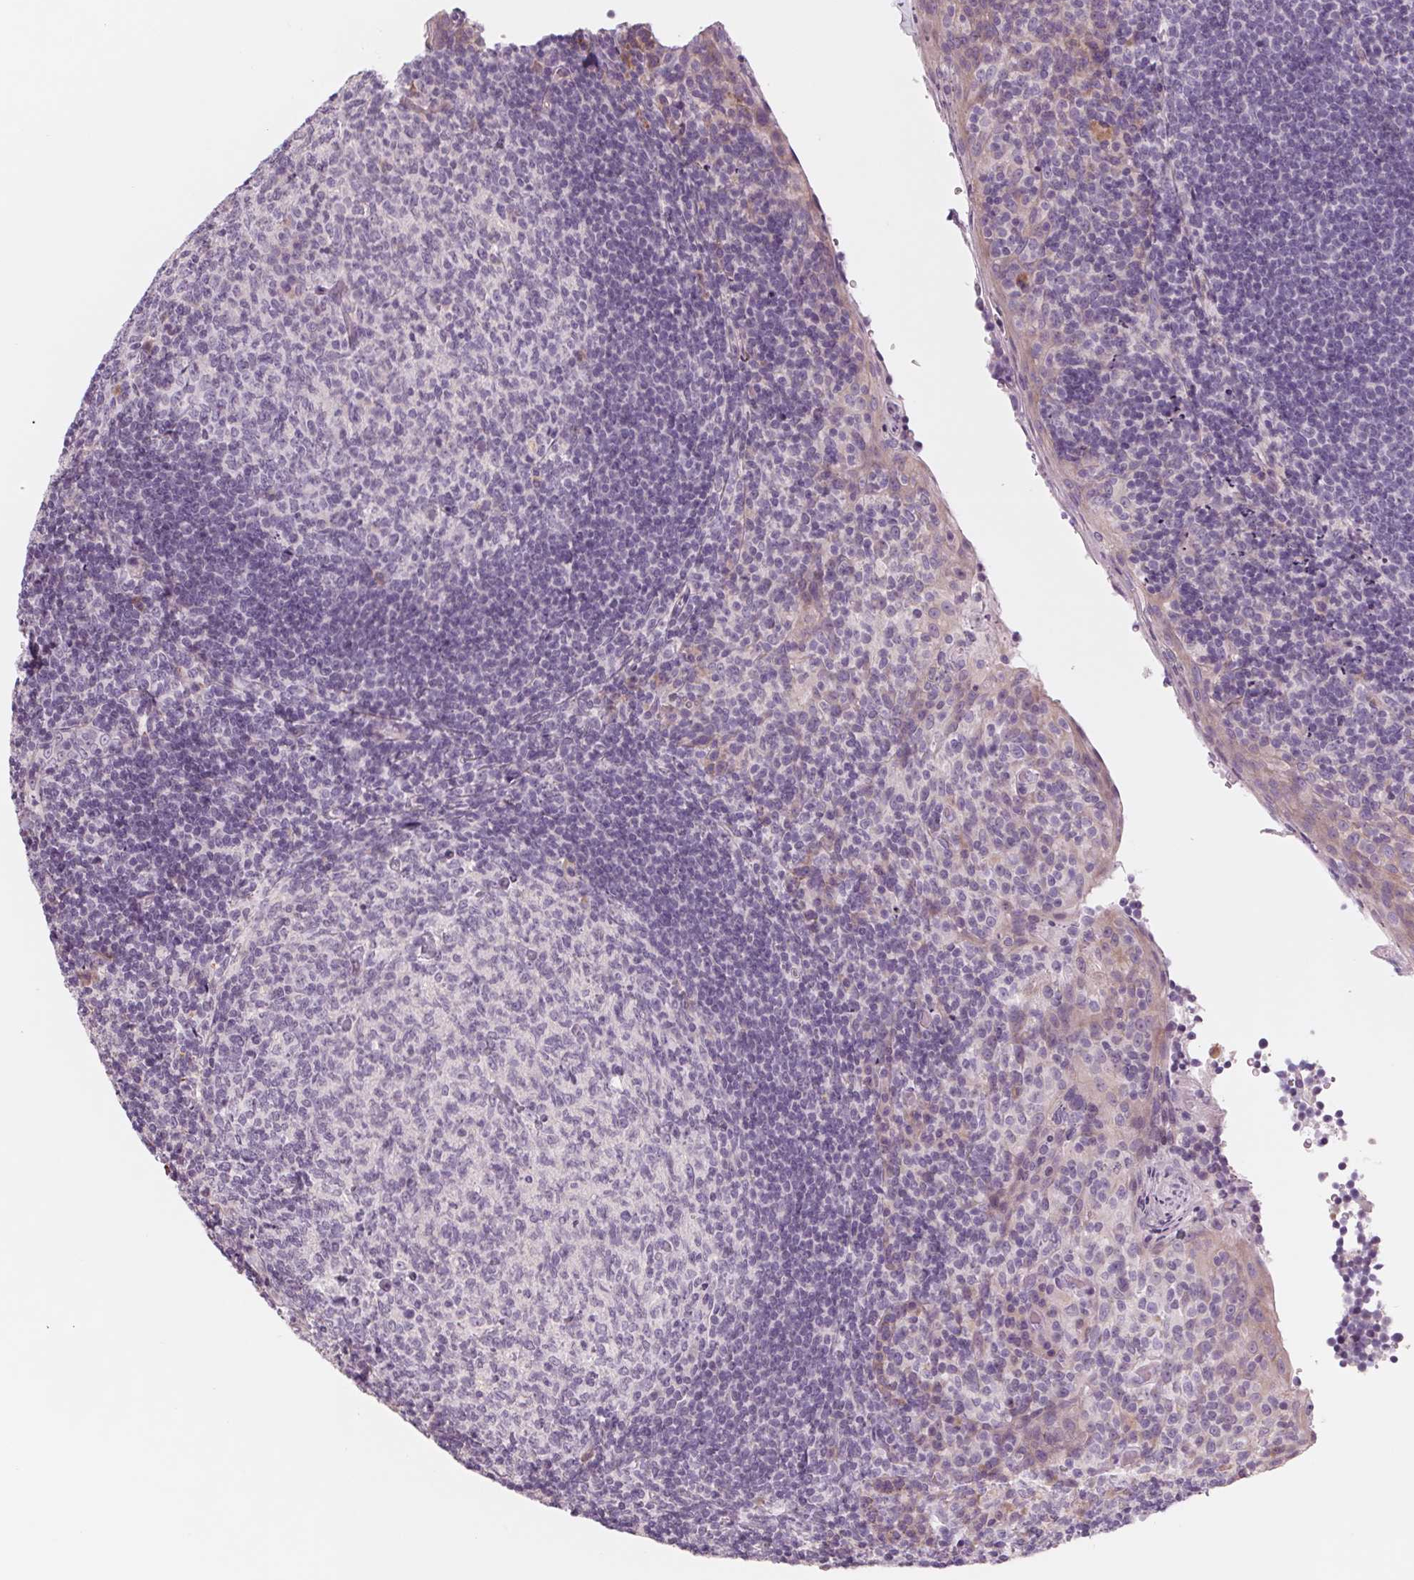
{"staining": {"intensity": "negative", "quantity": "none", "location": "none"}, "tissue": "tonsil", "cell_type": "Germinal center cells", "image_type": "normal", "snomed": [{"axis": "morphology", "description": "Normal tissue, NOS"}, {"axis": "topography", "description": "Tonsil"}], "caption": "A high-resolution photomicrograph shows immunohistochemistry (IHC) staining of benign tonsil, which reveals no significant staining in germinal center cells.", "gene": "SAMD5", "patient": {"sex": "female", "age": 10}}